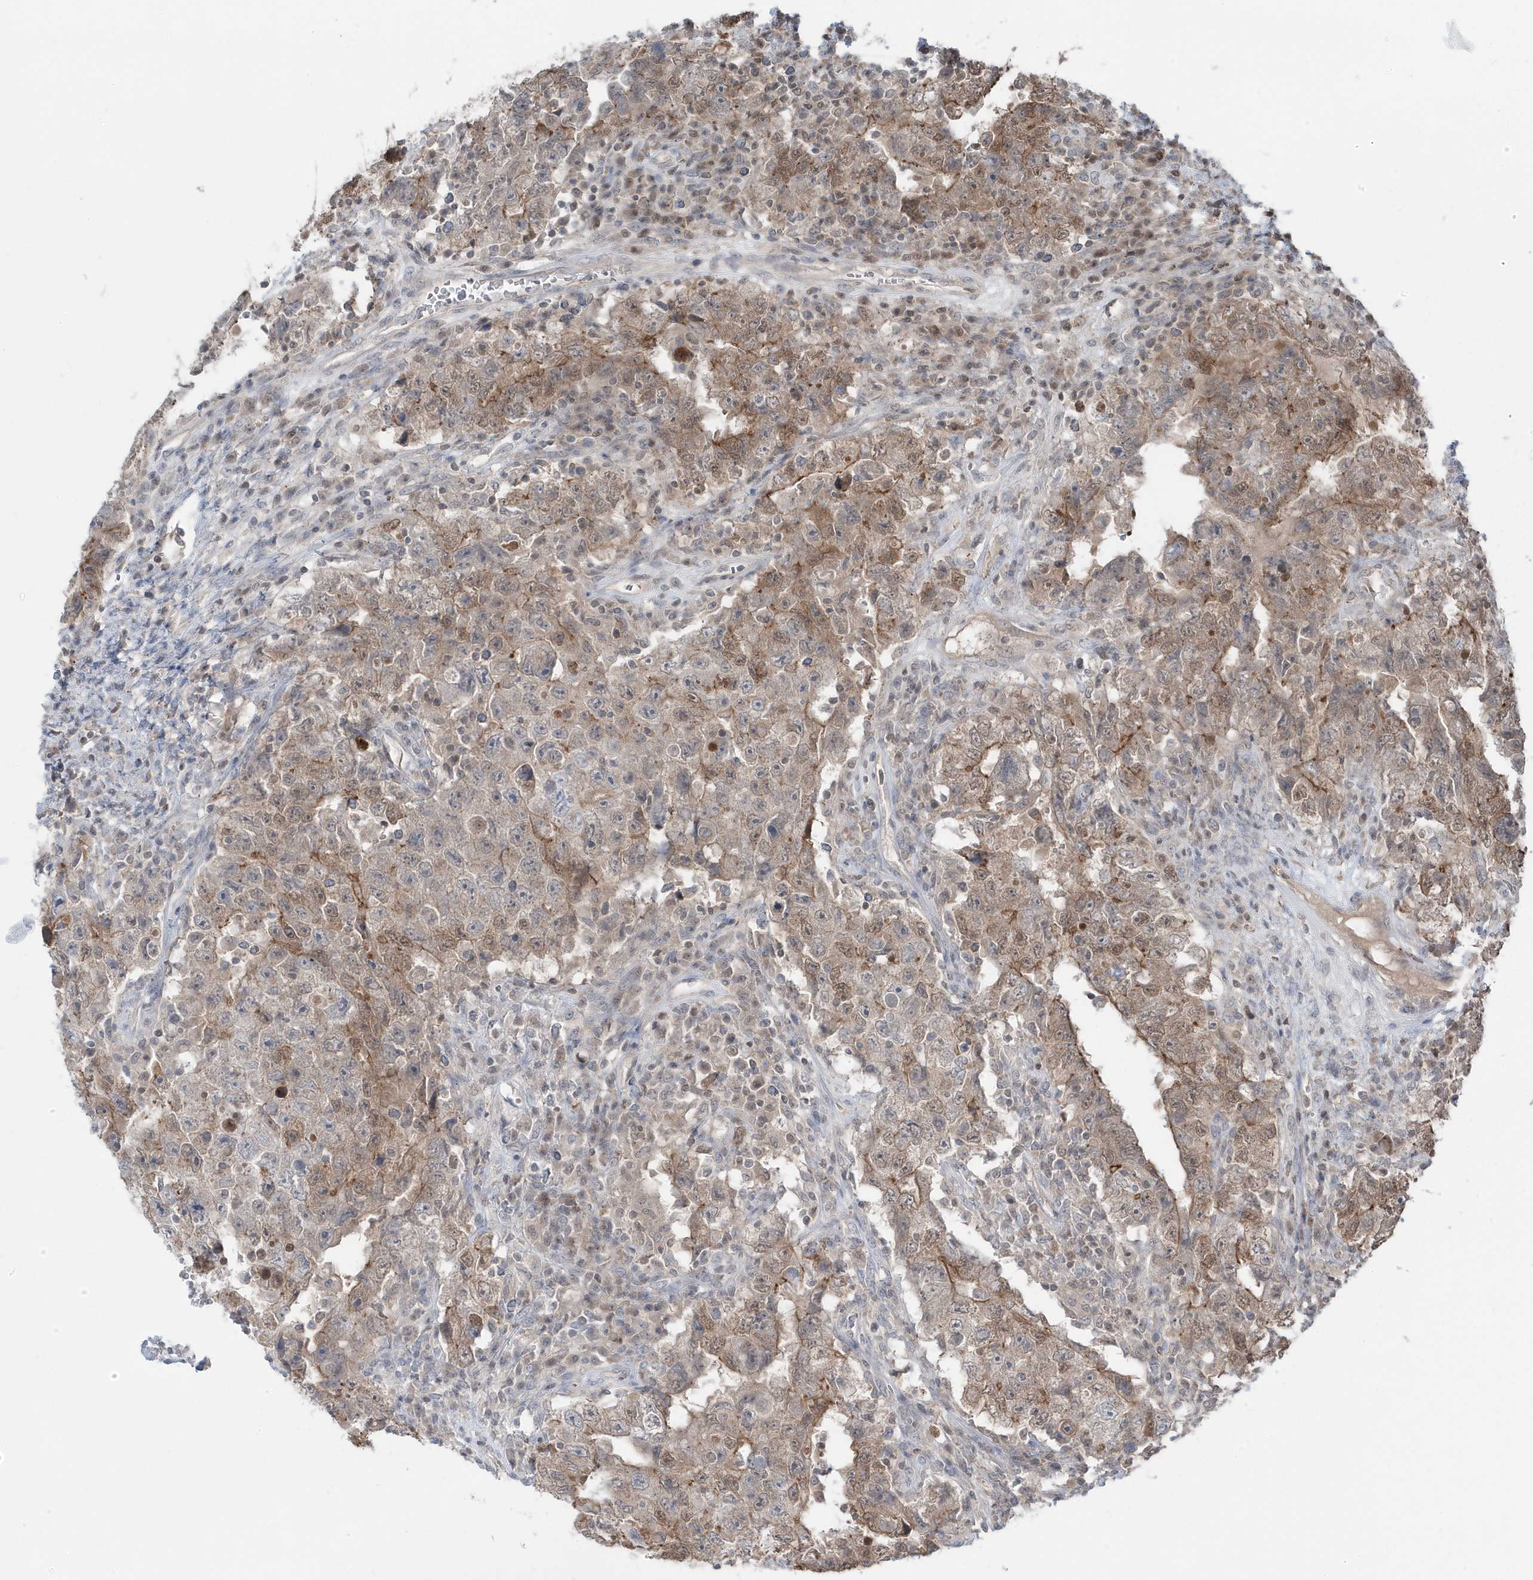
{"staining": {"intensity": "moderate", "quantity": "<25%", "location": "cytoplasmic/membranous"}, "tissue": "testis cancer", "cell_type": "Tumor cells", "image_type": "cancer", "snomed": [{"axis": "morphology", "description": "Carcinoma, Embryonal, NOS"}, {"axis": "topography", "description": "Testis"}], "caption": "A high-resolution photomicrograph shows IHC staining of testis cancer (embryonal carcinoma), which demonstrates moderate cytoplasmic/membranous staining in approximately <25% of tumor cells.", "gene": "MAPK1IP1L", "patient": {"sex": "male", "age": 26}}